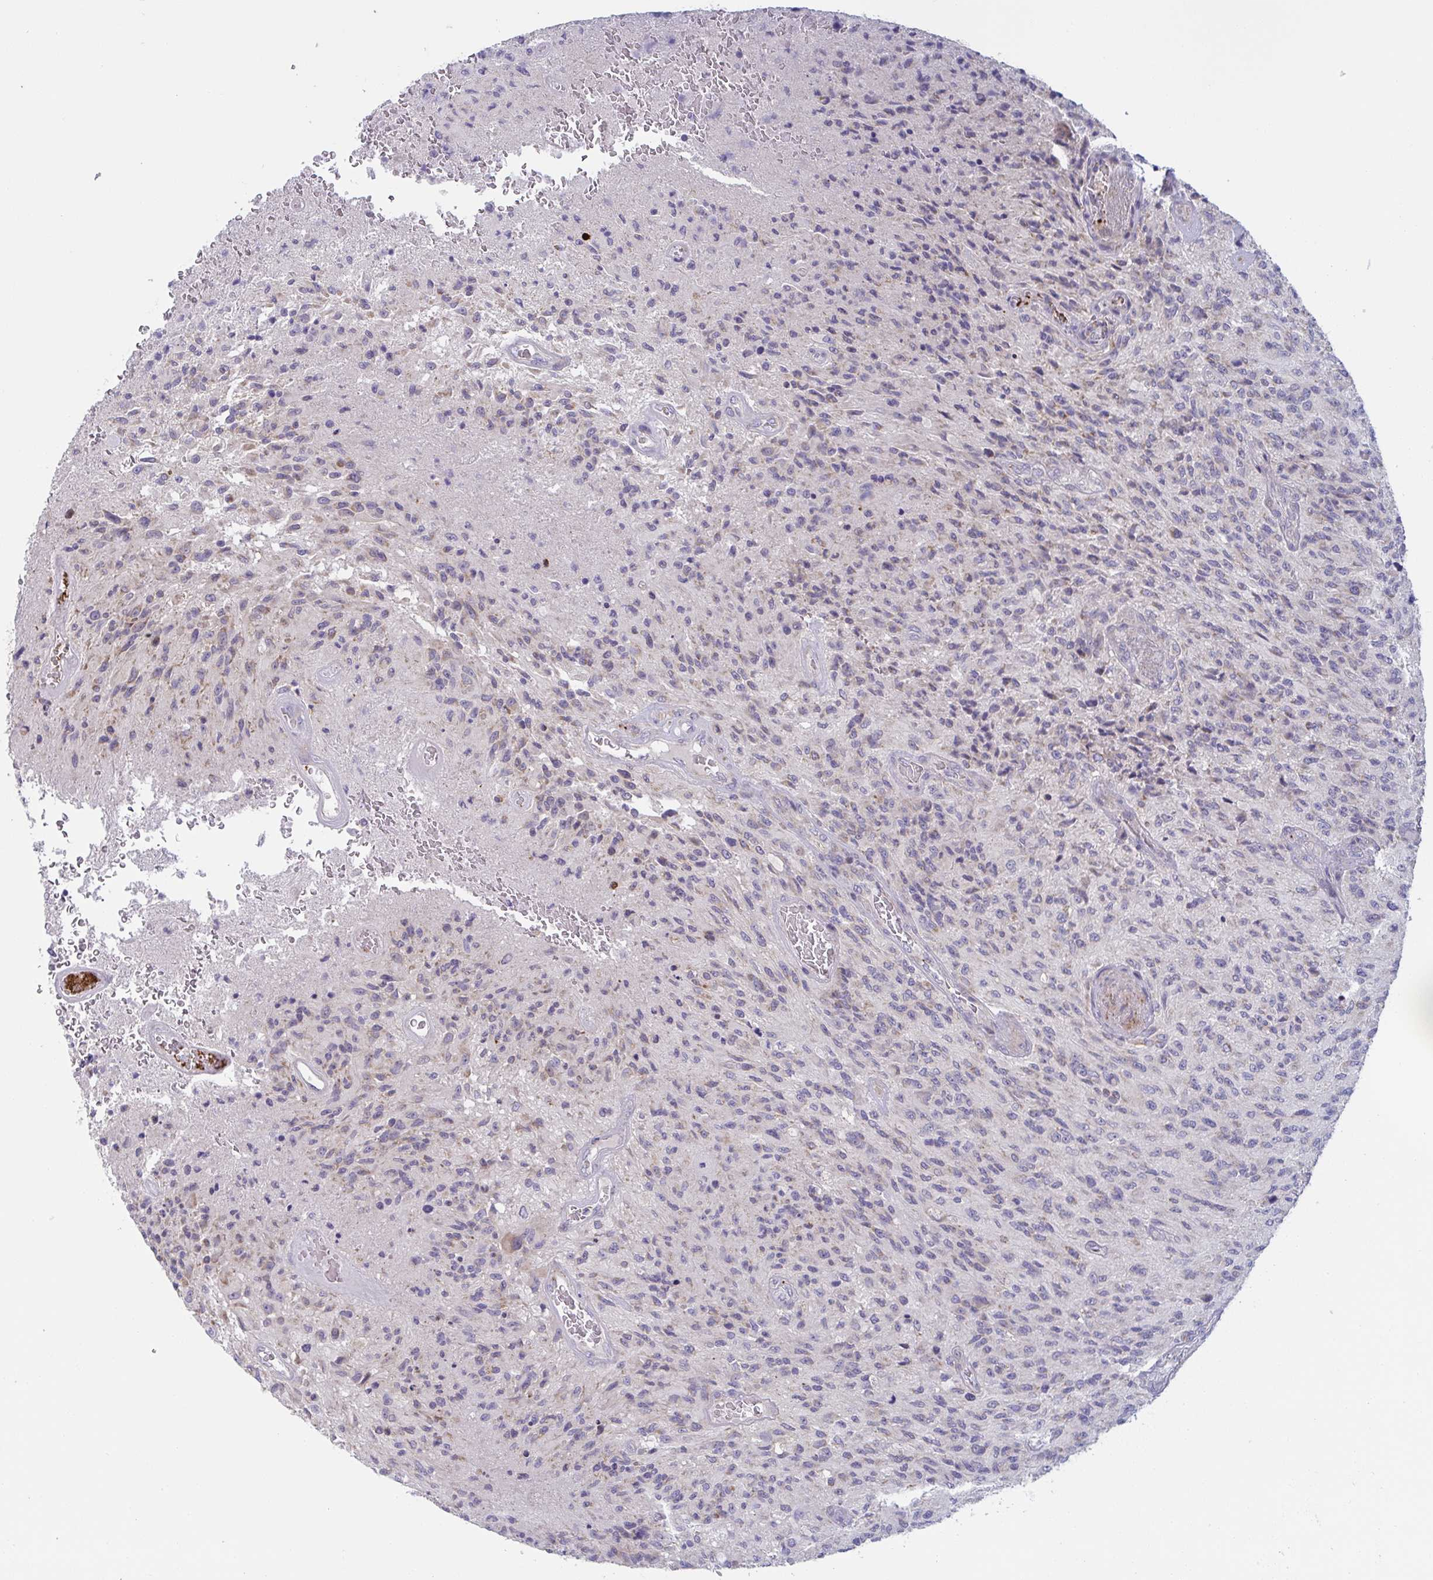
{"staining": {"intensity": "weak", "quantity": "<25%", "location": "cytoplasmic/membranous"}, "tissue": "glioma", "cell_type": "Tumor cells", "image_type": "cancer", "snomed": [{"axis": "morphology", "description": "Normal tissue, NOS"}, {"axis": "morphology", "description": "Glioma, malignant, High grade"}, {"axis": "topography", "description": "Cerebral cortex"}], "caption": "Human malignant high-grade glioma stained for a protein using IHC shows no positivity in tumor cells.", "gene": "MRPS2", "patient": {"sex": "male", "age": 56}}